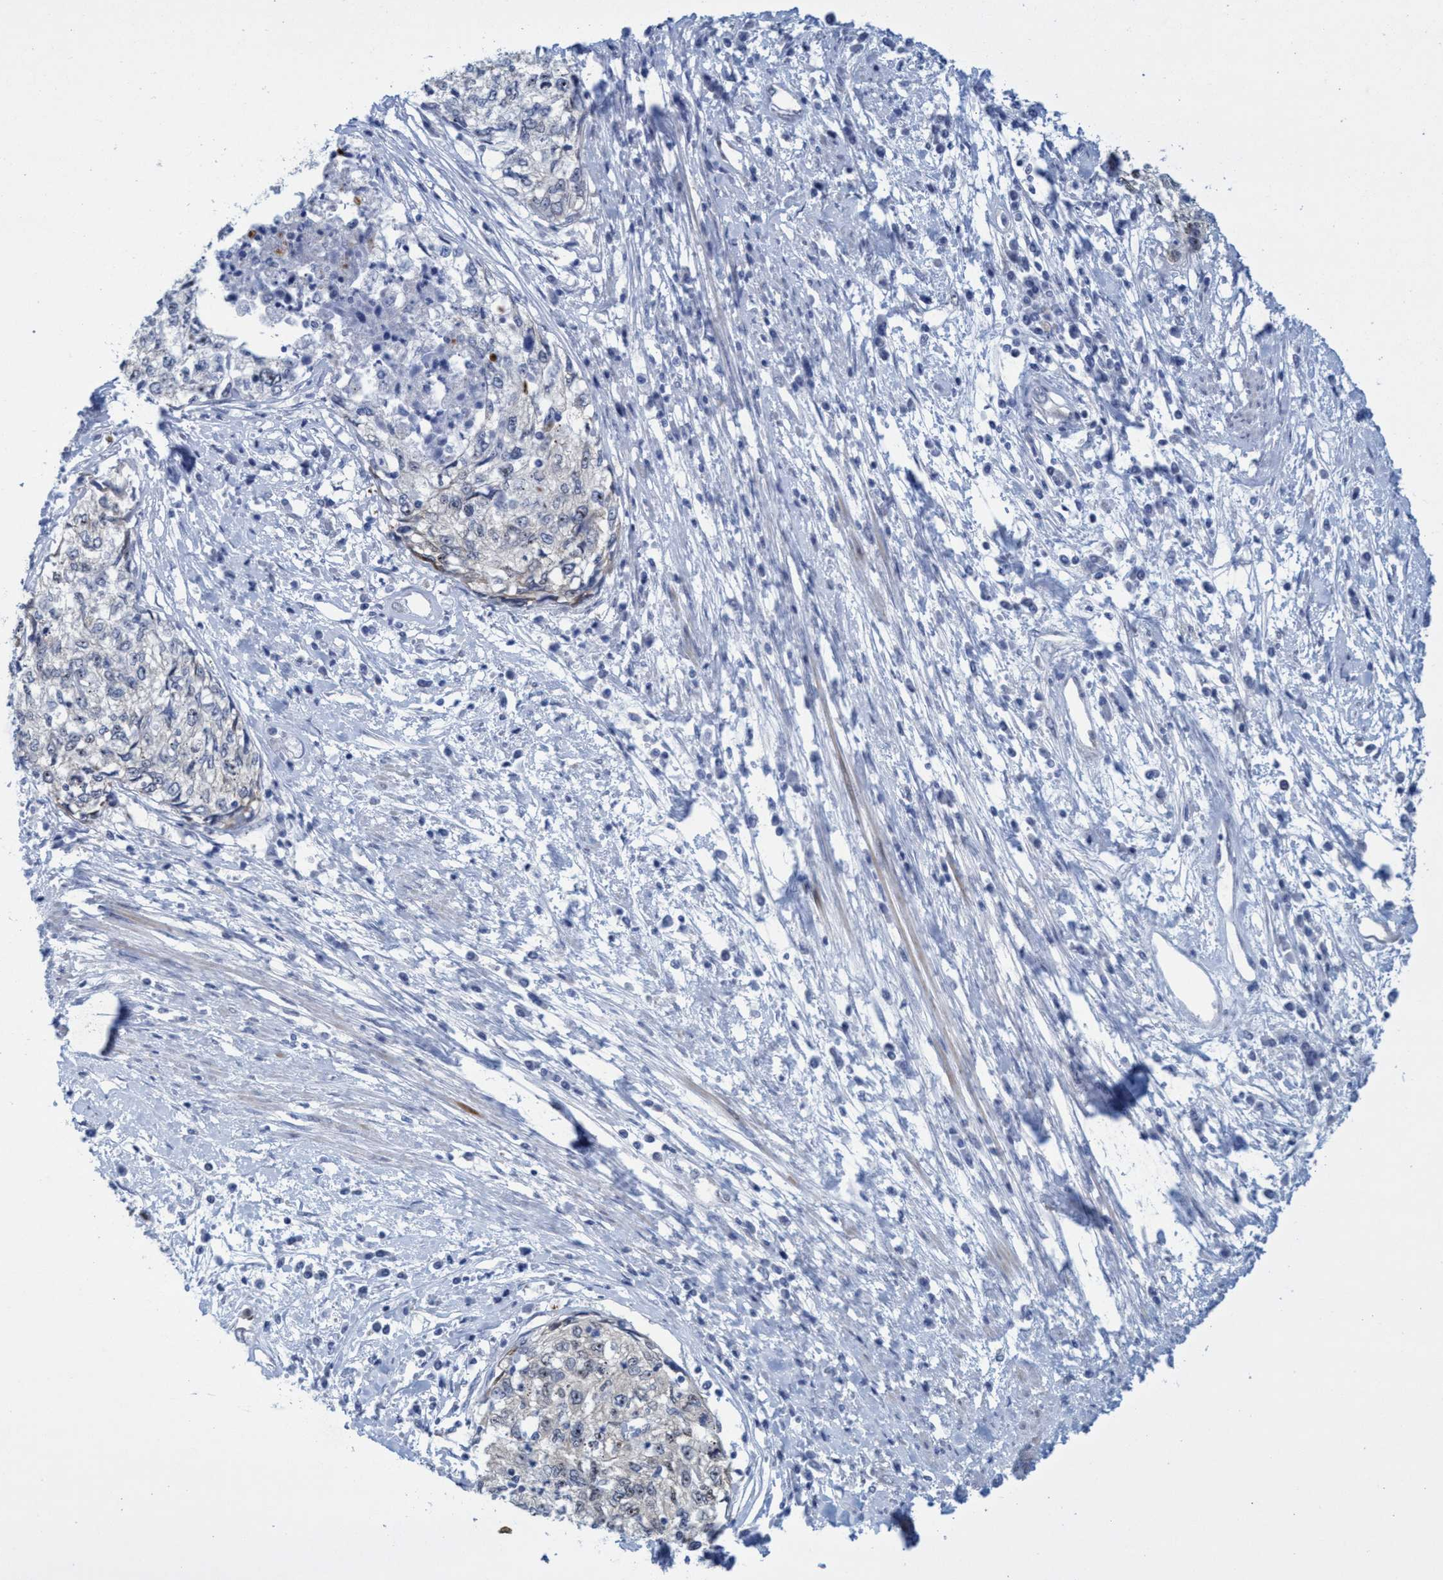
{"staining": {"intensity": "weak", "quantity": "<25%", "location": "cytoplasmic/membranous,nuclear"}, "tissue": "cervical cancer", "cell_type": "Tumor cells", "image_type": "cancer", "snomed": [{"axis": "morphology", "description": "Squamous cell carcinoma, NOS"}, {"axis": "topography", "description": "Cervix"}], "caption": "The histopathology image shows no significant staining in tumor cells of cervical cancer.", "gene": "R3HCC1", "patient": {"sex": "female", "age": 57}}